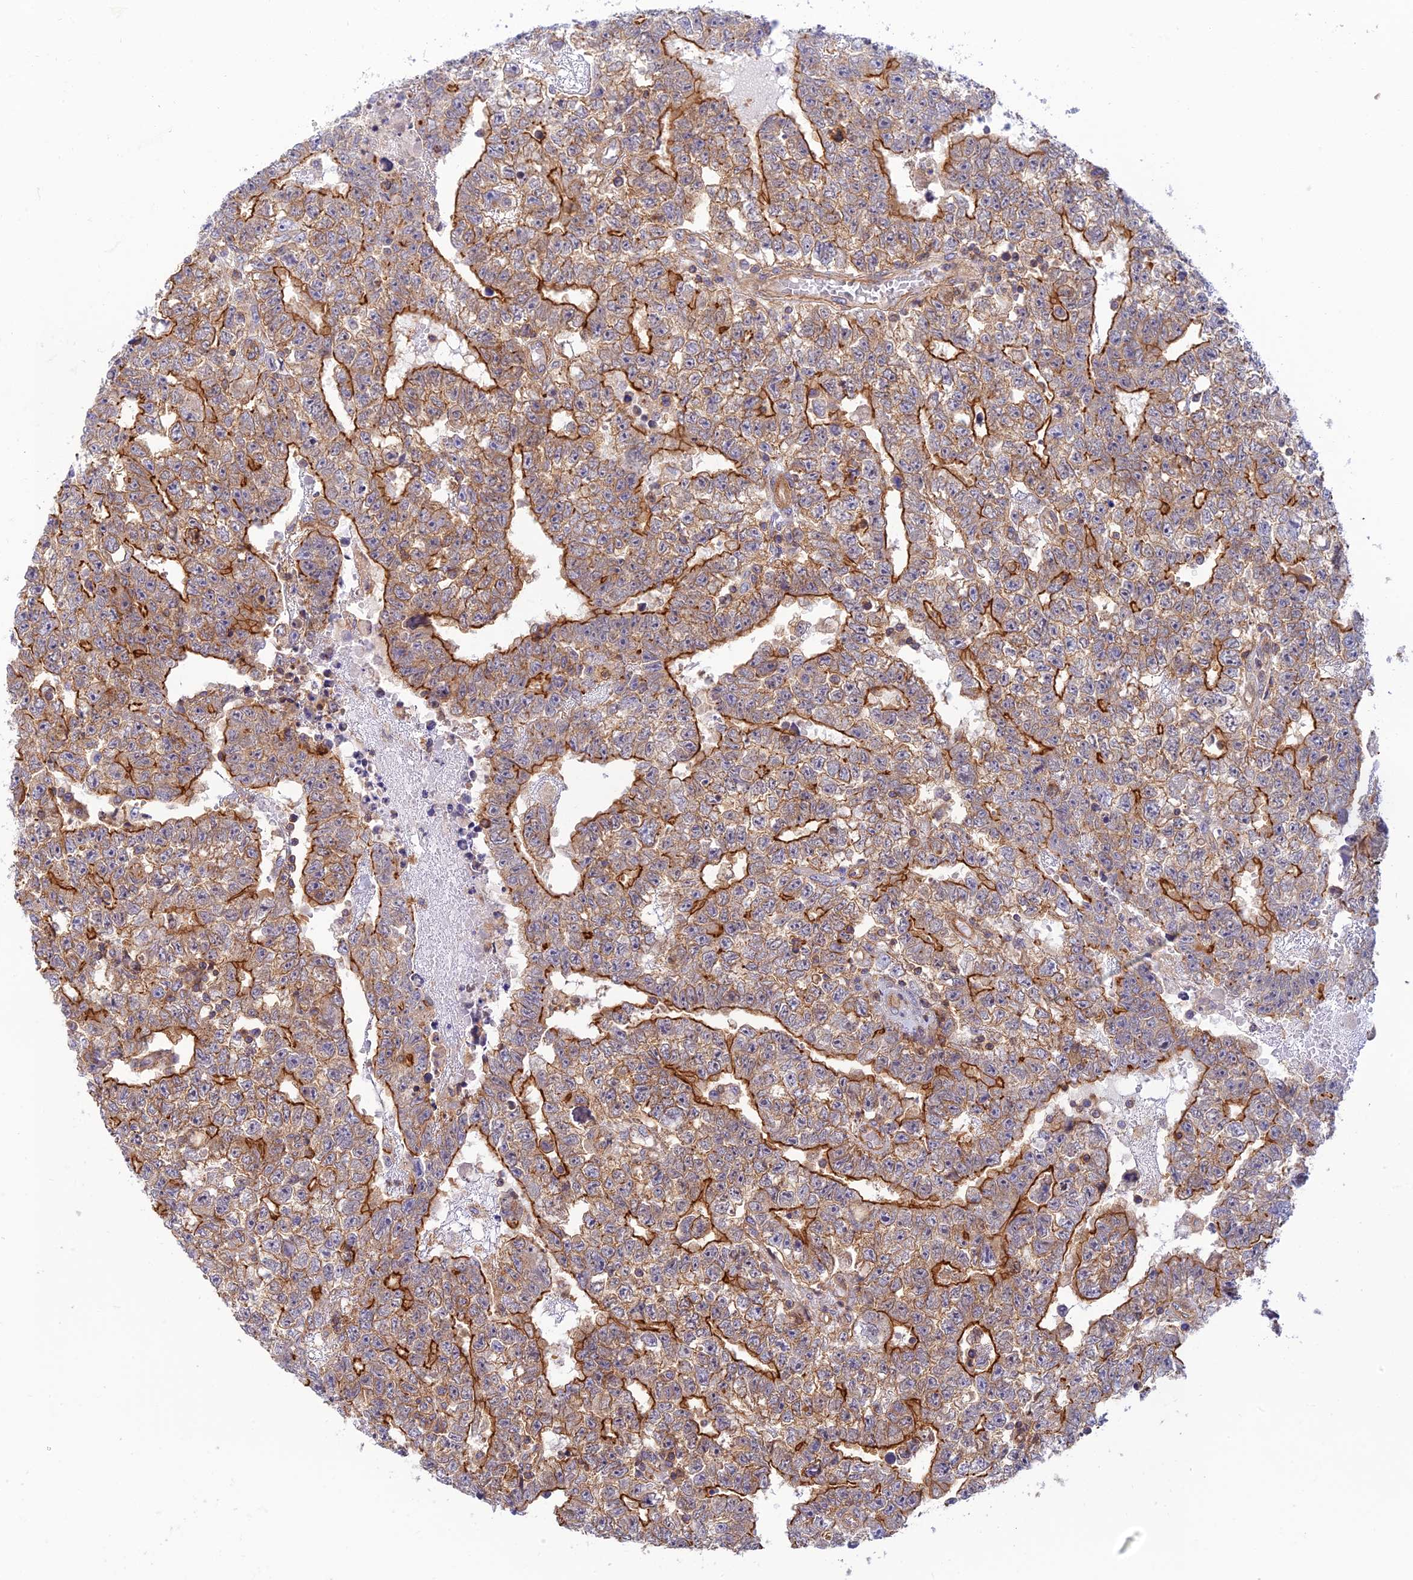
{"staining": {"intensity": "strong", "quantity": ">75%", "location": "cytoplasmic/membranous"}, "tissue": "testis cancer", "cell_type": "Tumor cells", "image_type": "cancer", "snomed": [{"axis": "morphology", "description": "Carcinoma, Embryonal, NOS"}, {"axis": "topography", "description": "Testis"}], "caption": "Tumor cells display strong cytoplasmic/membranous staining in about >75% of cells in testis cancer.", "gene": "PPP1R12C", "patient": {"sex": "male", "age": 25}}